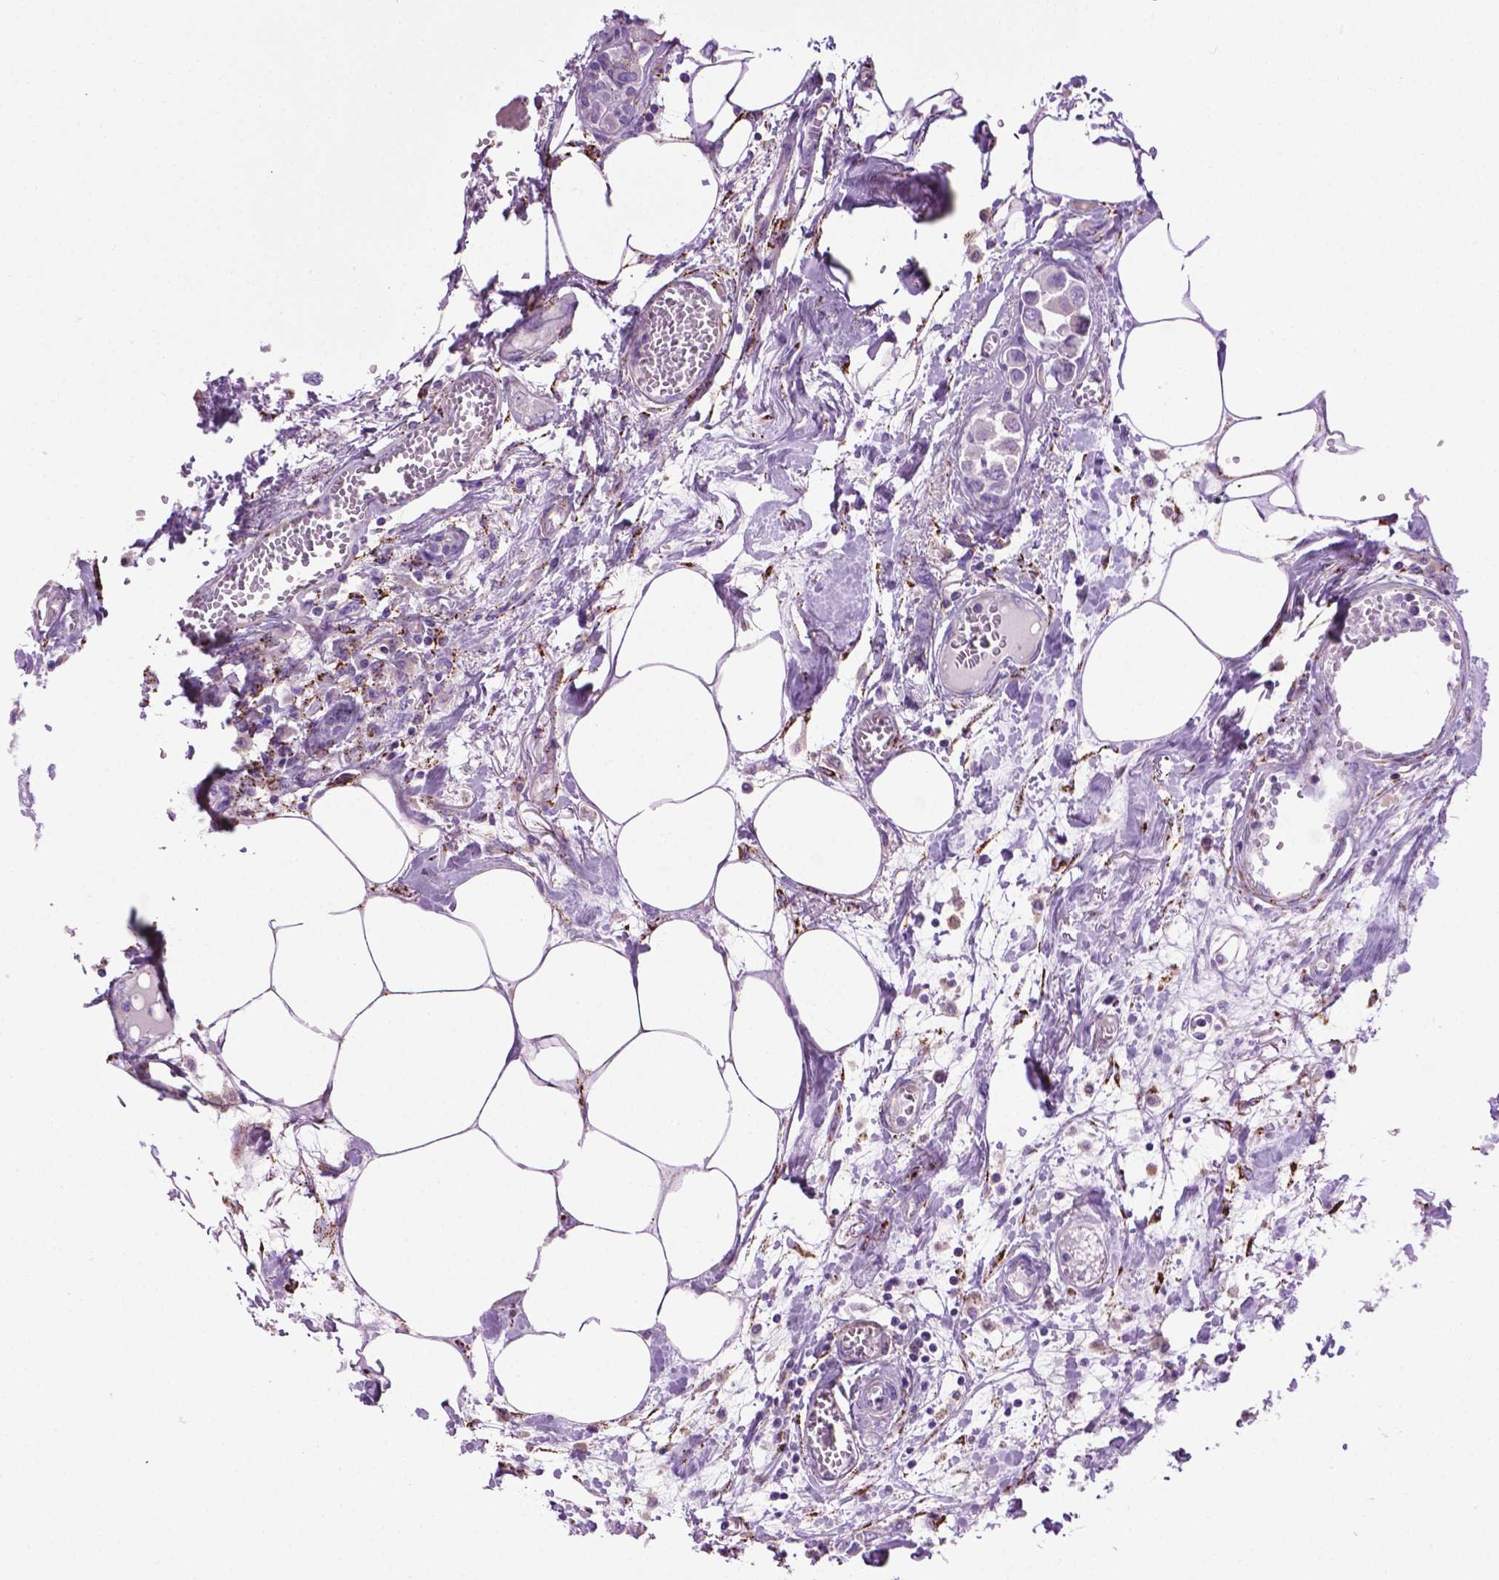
{"staining": {"intensity": "negative", "quantity": "none", "location": "none"}, "tissue": "breast cancer", "cell_type": "Tumor cells", "image_type": "cancer", "snomed": [{"axis": "morphology", "description": "Duct carcinoma"}, {"axis": "topography", "description": "Breast"}], "caption": "This micrograph is of breast cancer stained with immunohistochemistry to label a protein in brown with the nuclei are counter-stained blue. There is no positivity in tumor cells. The staining was performed using DAB to visualize the protein expression in brown, while the nuclei were stained in blue with hematoxylin (Magnification: 20x).", "gene": "TMEM132E", "patient": {"sex": "female", "age": 94}}